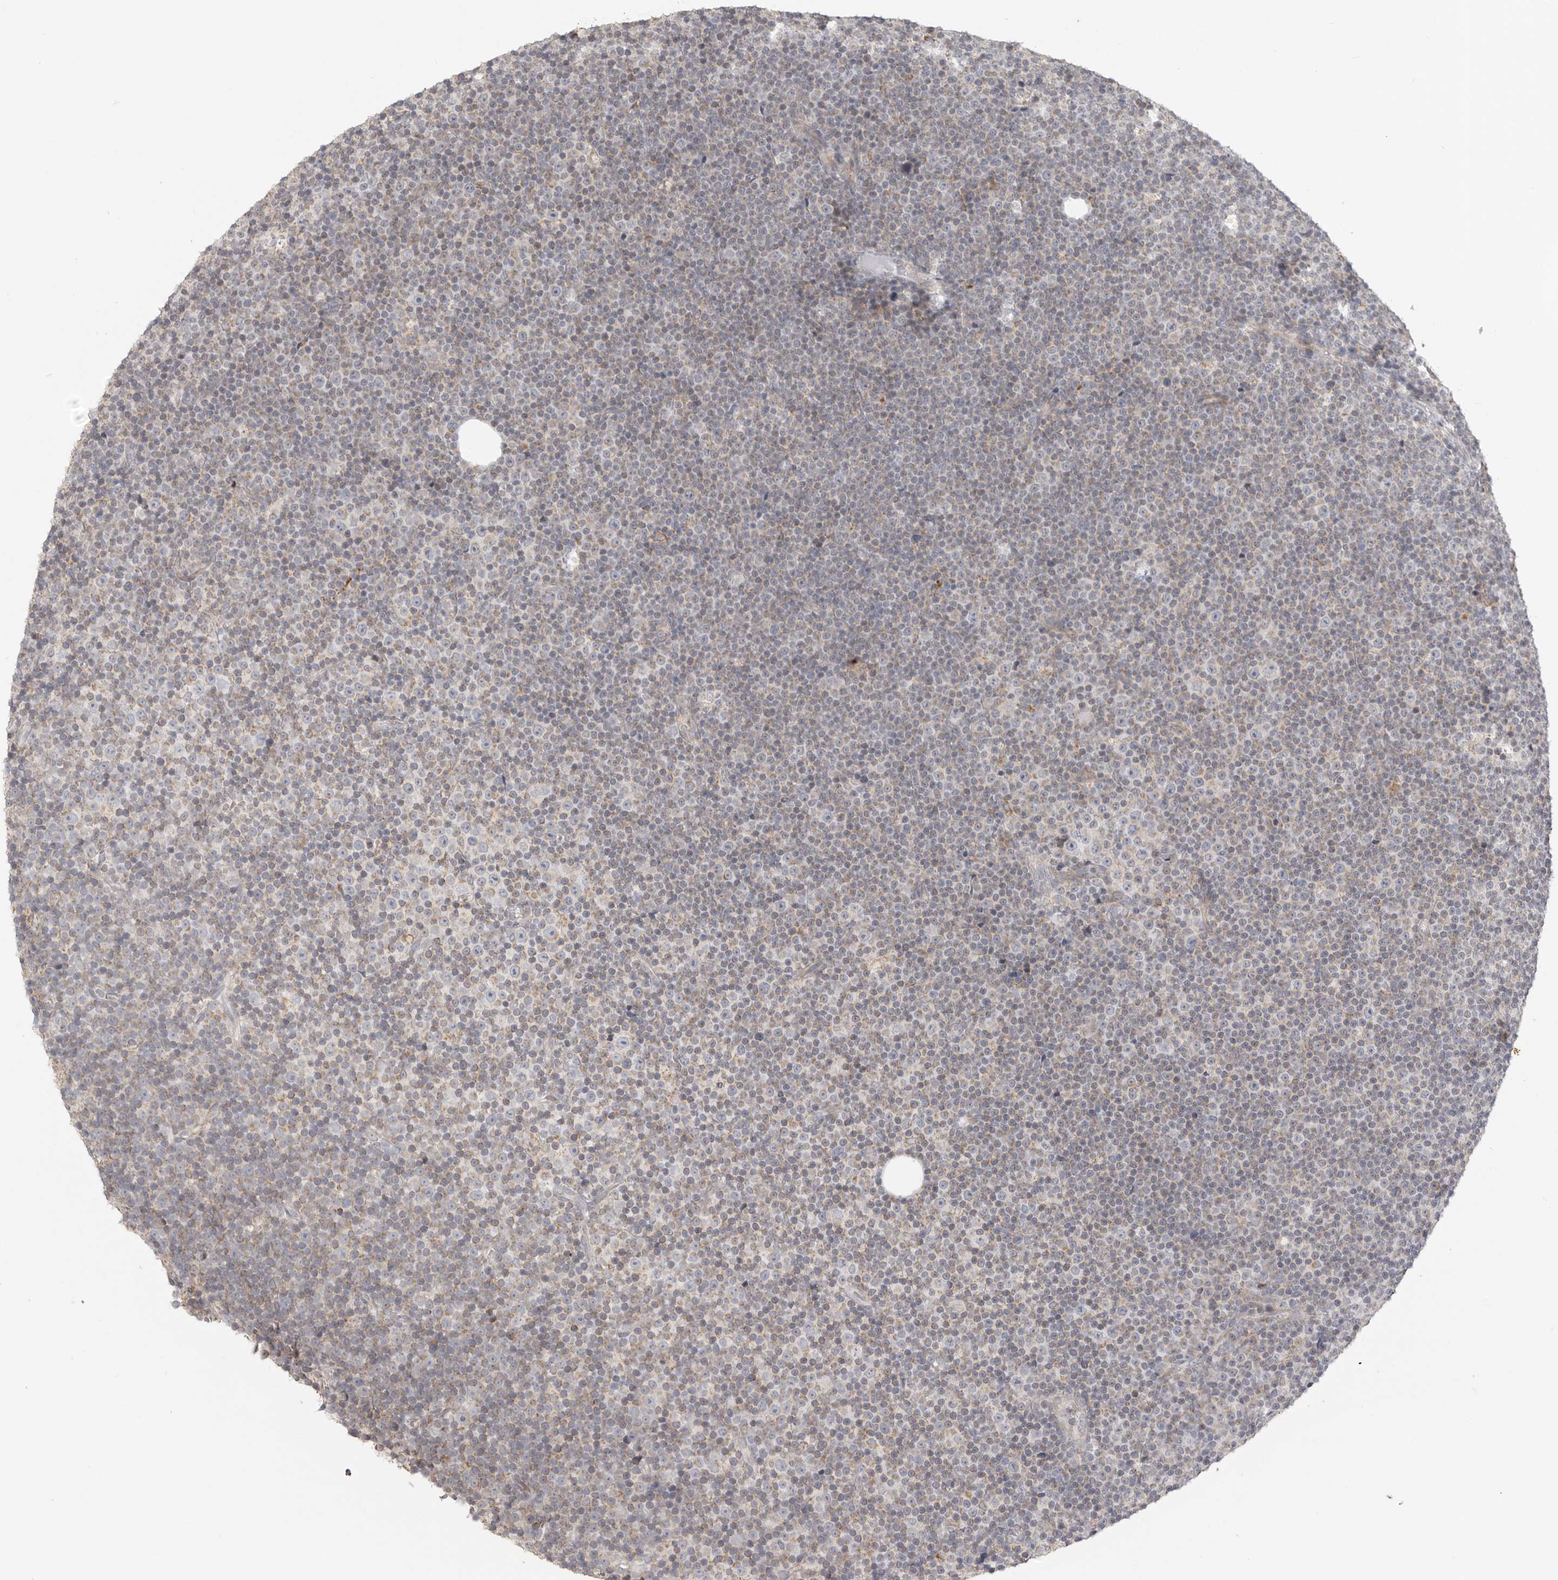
{"staining": {"intensity": "negative", "quantity": "none", "location": "none"}, "tissue": "lymphoma", "cell_type": "Tumor cells", "image_type": "cancer", "snomed": [{"axis": "morphology", "description": "Malignant lymphoma, non-Hodgkin's type, Low grade"}, {"axis": "topography", "description": "Lymph node"}], "caption": "IHC of human low-grade malignant lymphoma, non-Hodgkin's type exhibits no positivity in tumor cells.", "gene": "RXFP3", "patient": {"sex": "female", "age": 67}}